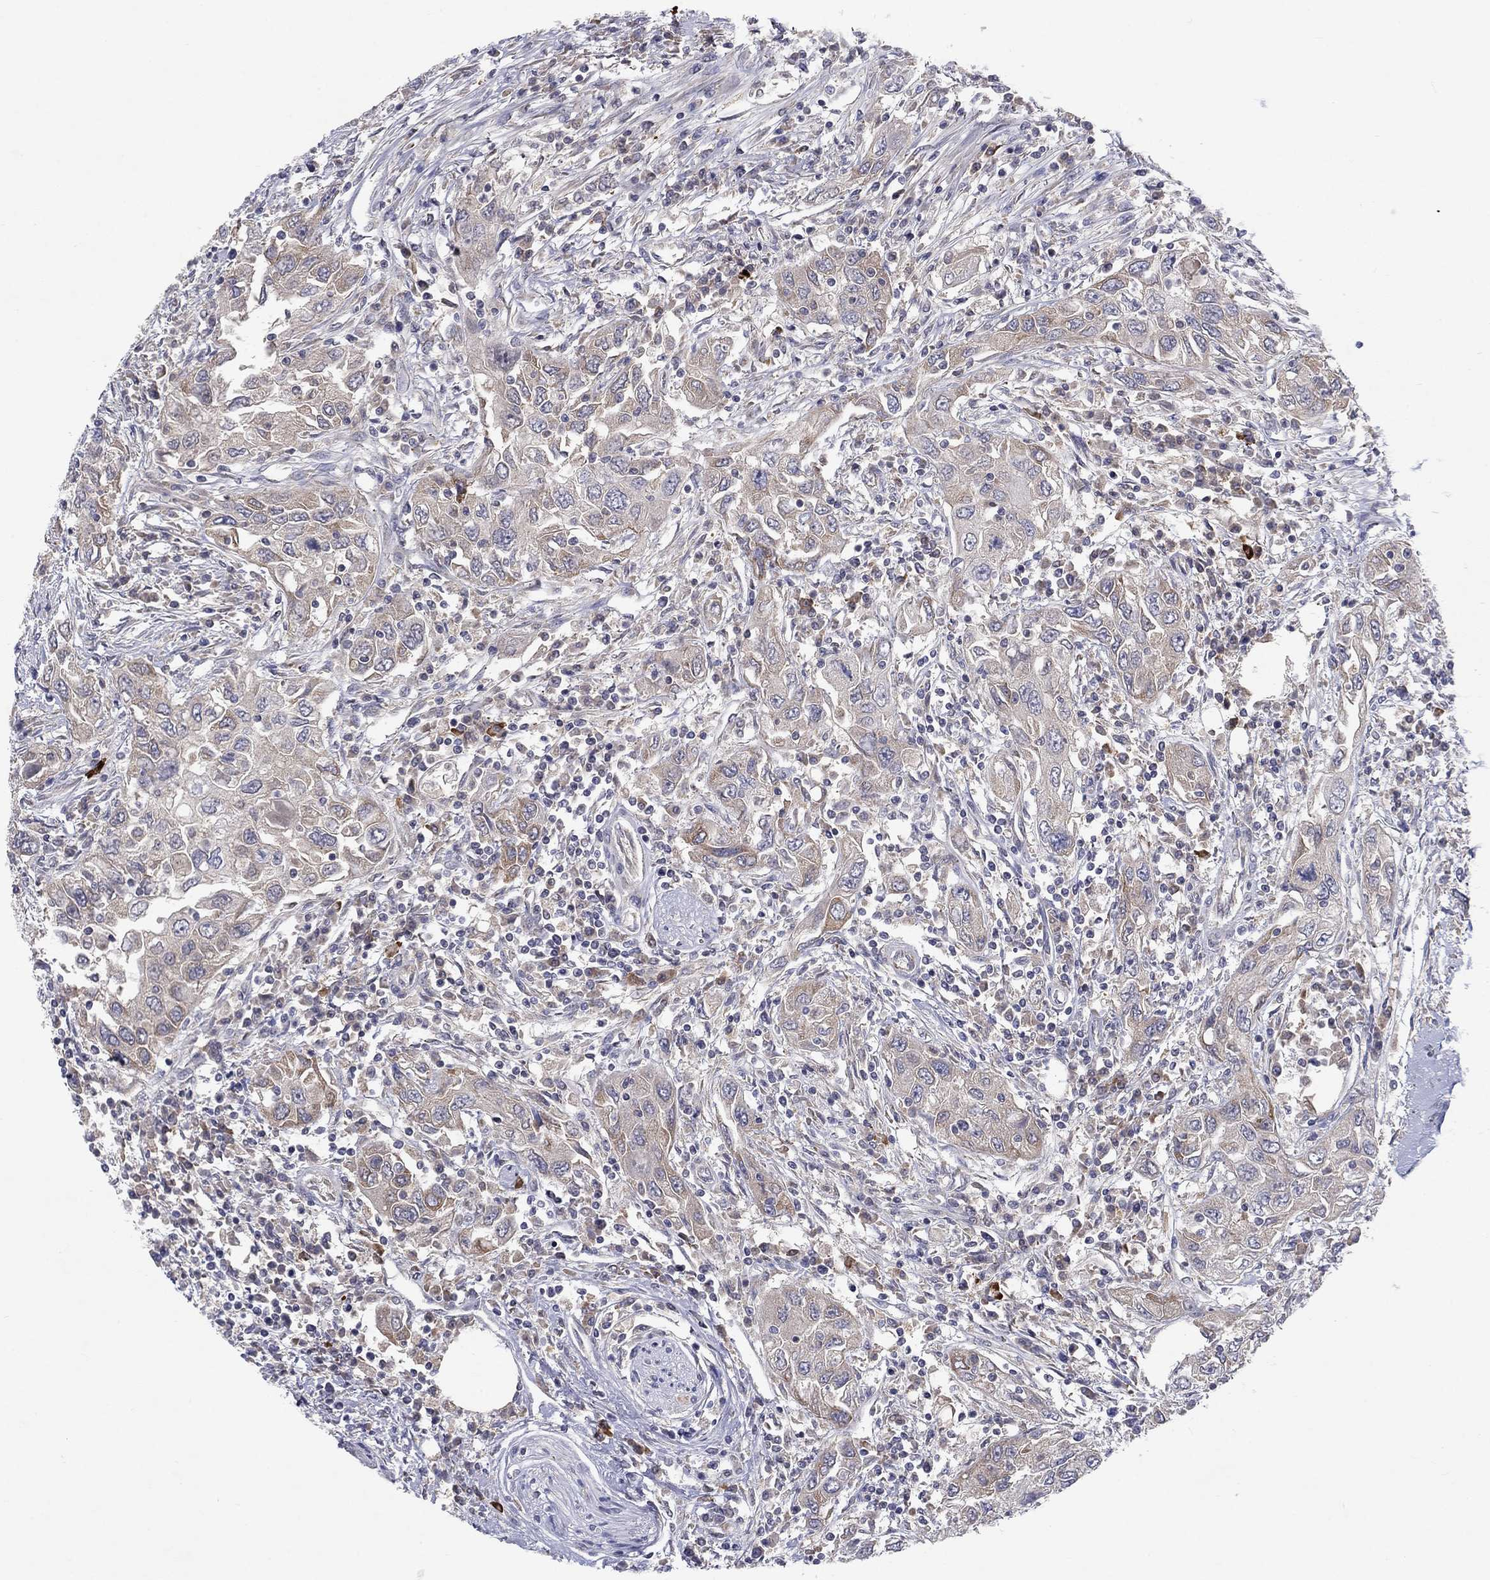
{"staining": {"intensity": "moderate", "quantity": "<25%", "location": "cytoplasmic/membranous"}, "tissue": "urothelial cancer", "cell_type": "Tumor cells", "image_type": "cancer", "snomed": [{"axis": "morphology", "description": "Urothelial carcinoma, High grade"}, {"axis": "topography", "description": "Urinary bladder"}], "caption": "High-grade urothelial carcinoma stained with a brown dye shows moderate cytoplasmic/membranous positive positivity in approximately <25% of tumor cells.", "gene": "CACNA1A", "patient": {"sex": "male", "age": 76}}